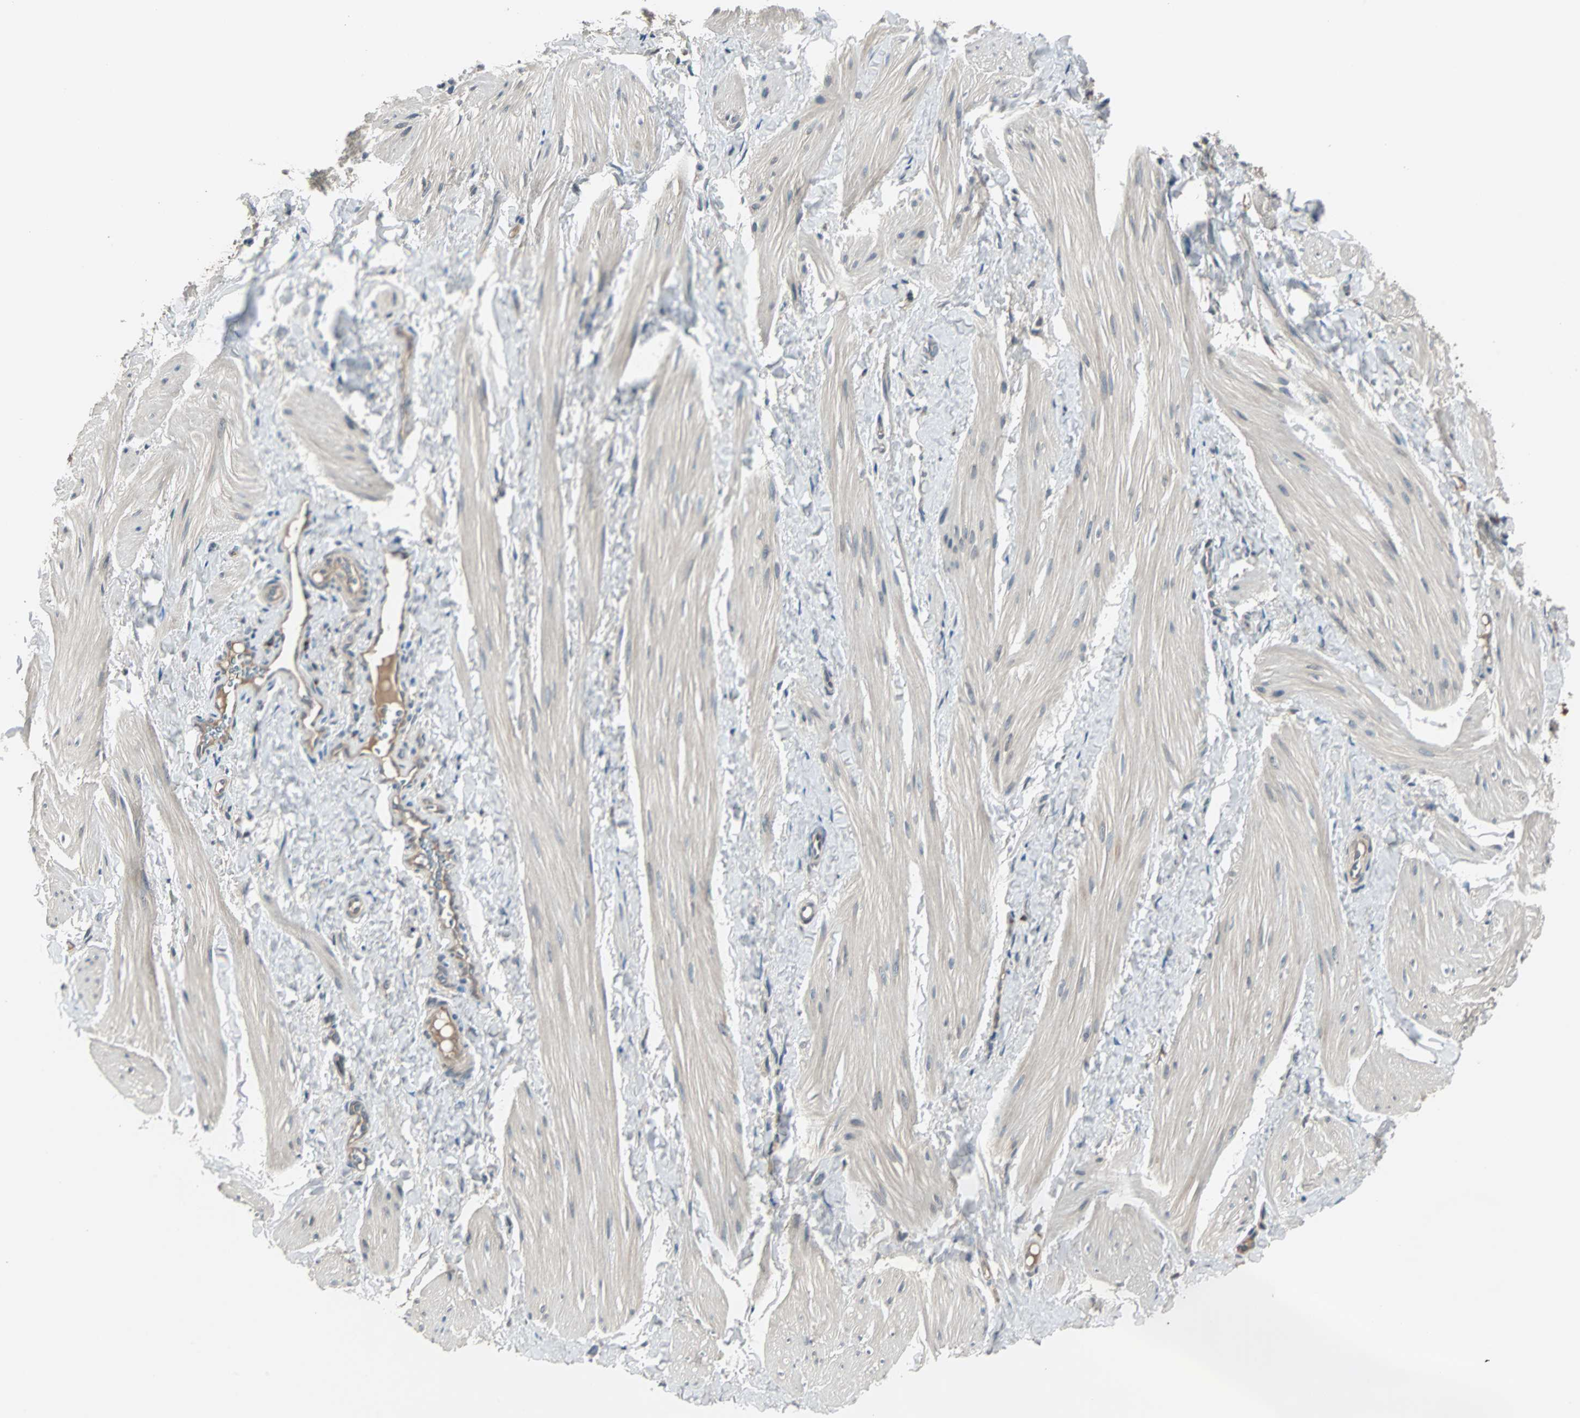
{"staining": {"intensity": "weak", "quantity": ">75%", "location": "cytoplasmic/membranous"}, "tissue": "smooth muscle", "cell_type": "Smooth muscle cells", "image_type": "normal", "snomed": [{"axis": "morphology", "description": "Normal tissue, NOS"}, {"axis": "topography", "description": "Smooth muscle"}], "caption": "Smooth muscle stained with a protein marker demonstrates weak staining in smooth muscle cells.", "gene": "ARF1", "patient": {"sex": "male", "age": 16}}